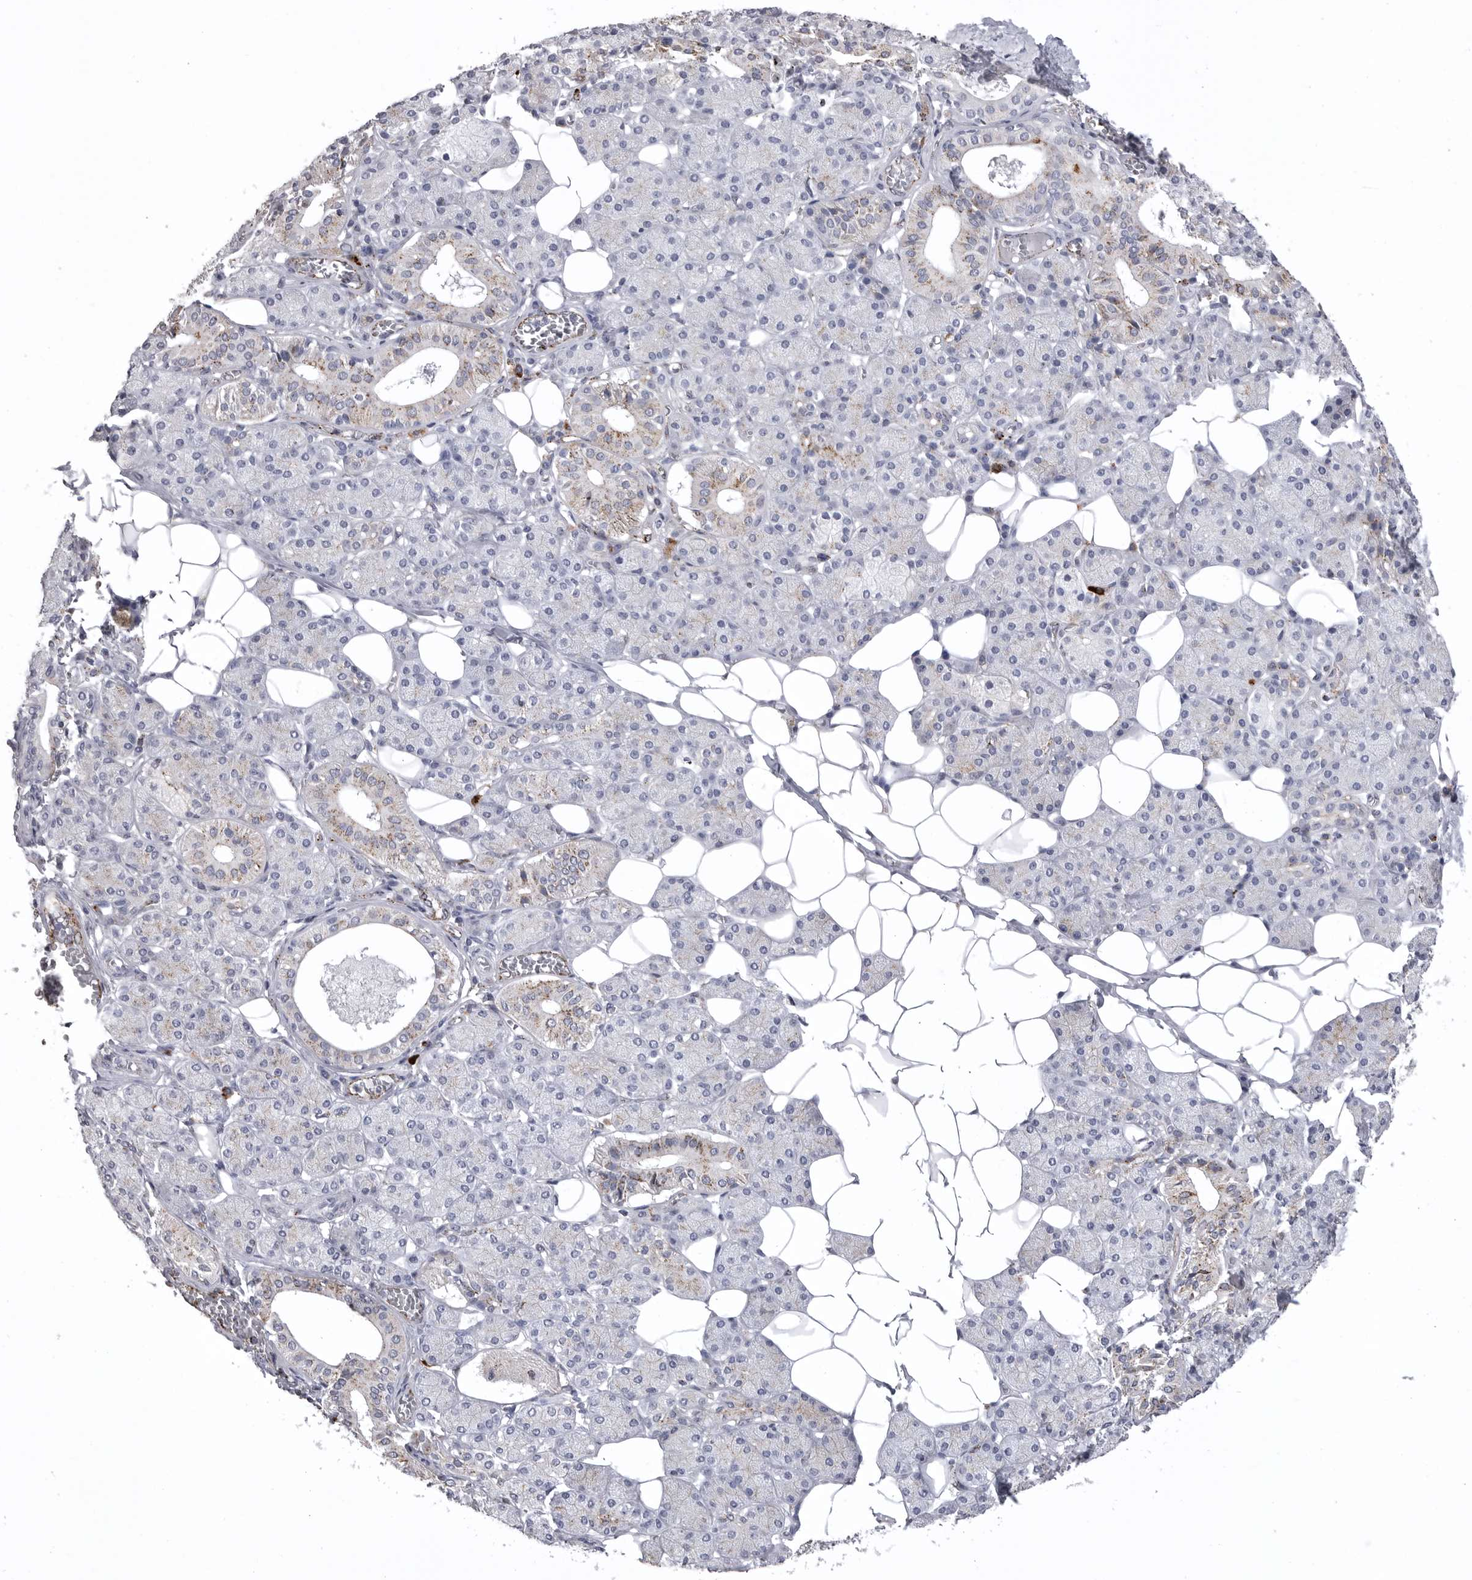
{"staining": {"intensity": "moderate", "quantity": "<25%", "location": "cytoplasmic/membranous"}, "tissue": "salivary gland", "cell_type": "Glandular cells", "image_type": "normal", "snomed": [{"axis": "morphology", "description": "Normal tissue, NOS"}, {"axis": "topography", "description": "Salivary gland"}], "caption": "Salivary gland stained with a brown dye exhibits moderate cytoplasmic/membranous positive positivity in about <25% of glandular cells.", "gene": "PSPN", "patient": {"sex": "female", "age": 33}}